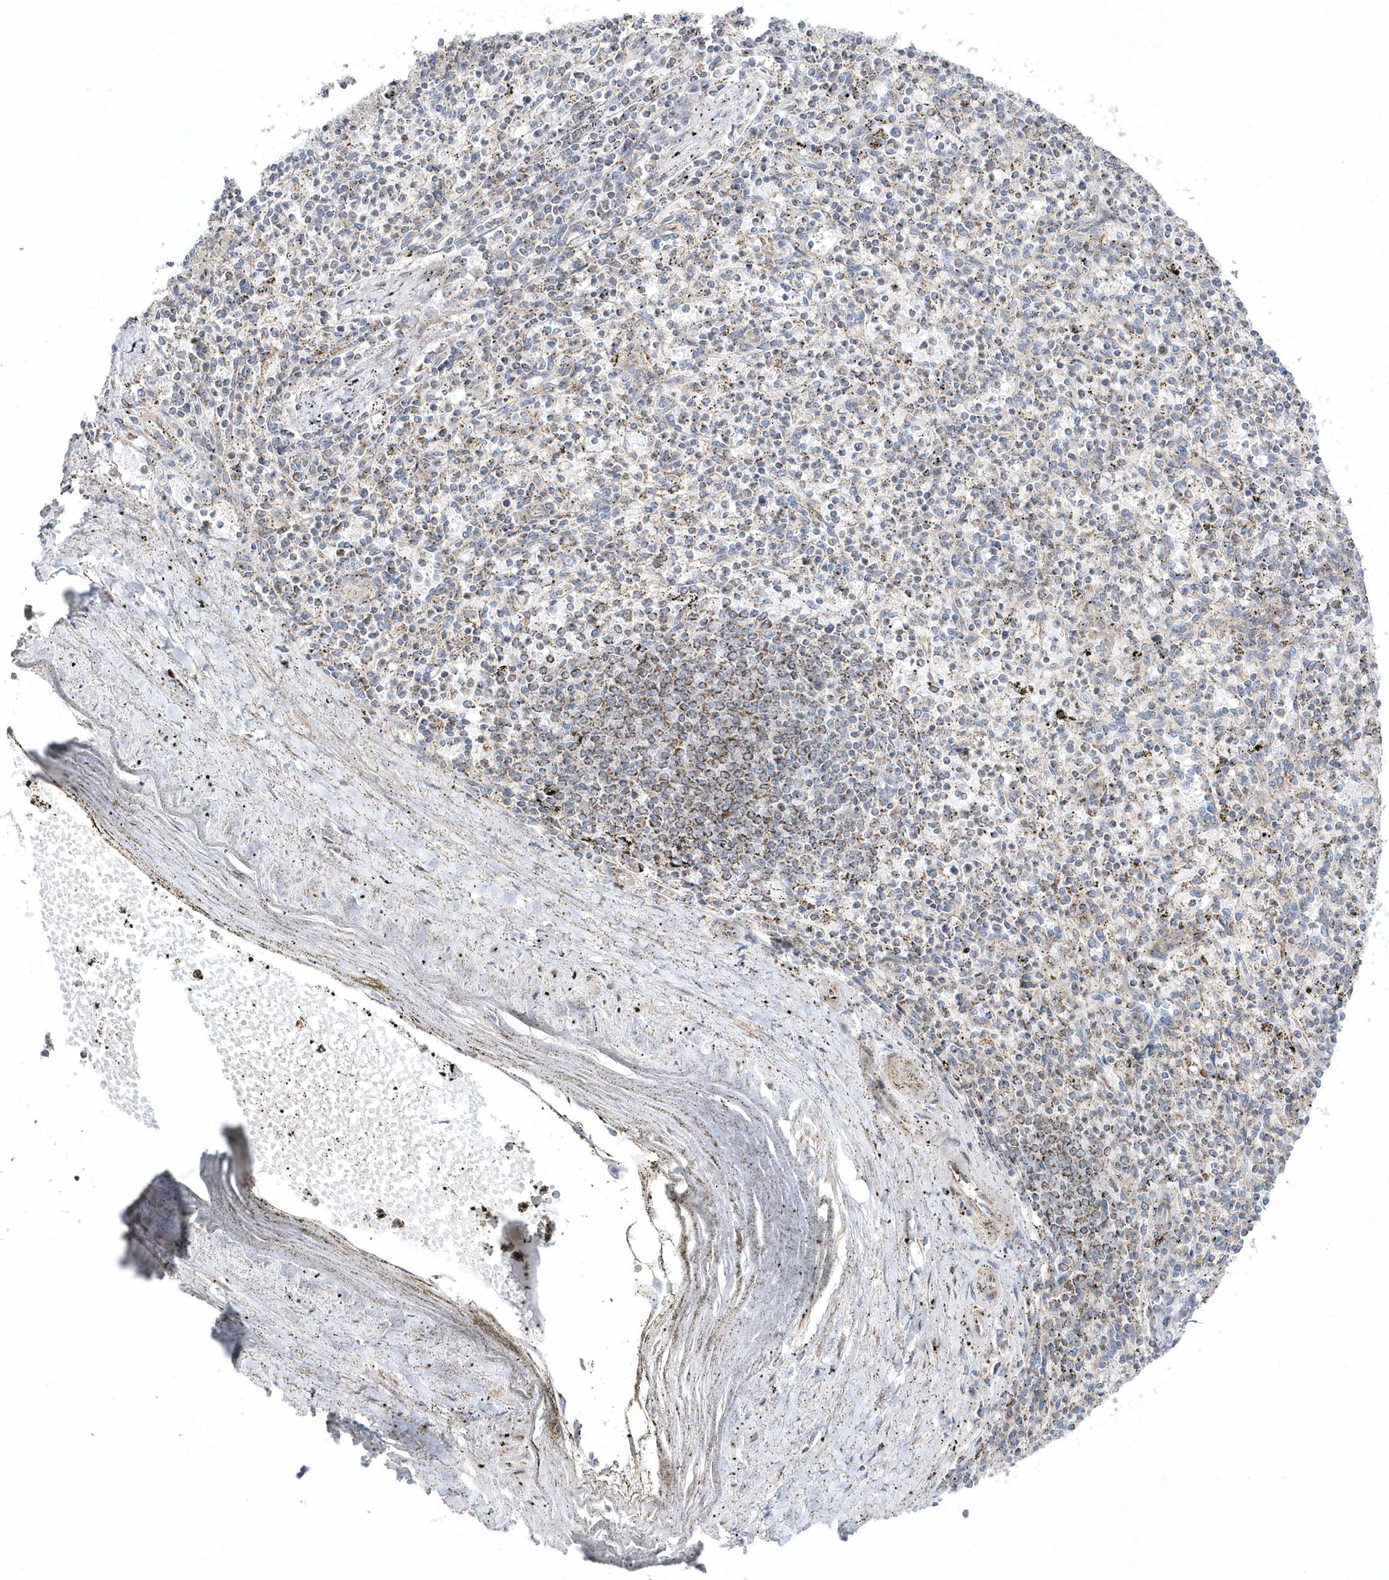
{"staining": {"intensity": "moderate", "quantity": "<25%", "location": "cytoplasmic/membranous"}, "tissue": "spleen", "cell_type": "Cells in red pulp", "image_type": "normal", "snomed": [{"axis": "morphology", "description": "Normal tissue, NOS"}, {"axis": "topography", "description": "Spleen"}], "caption": "Protein staining of normal spleen exhibits moderate cytoplasmic/membranous expression in approximately <25% of cells in red pulp.", "gene": "OPA1", "patient": {"sex": "male", "age": 72}}